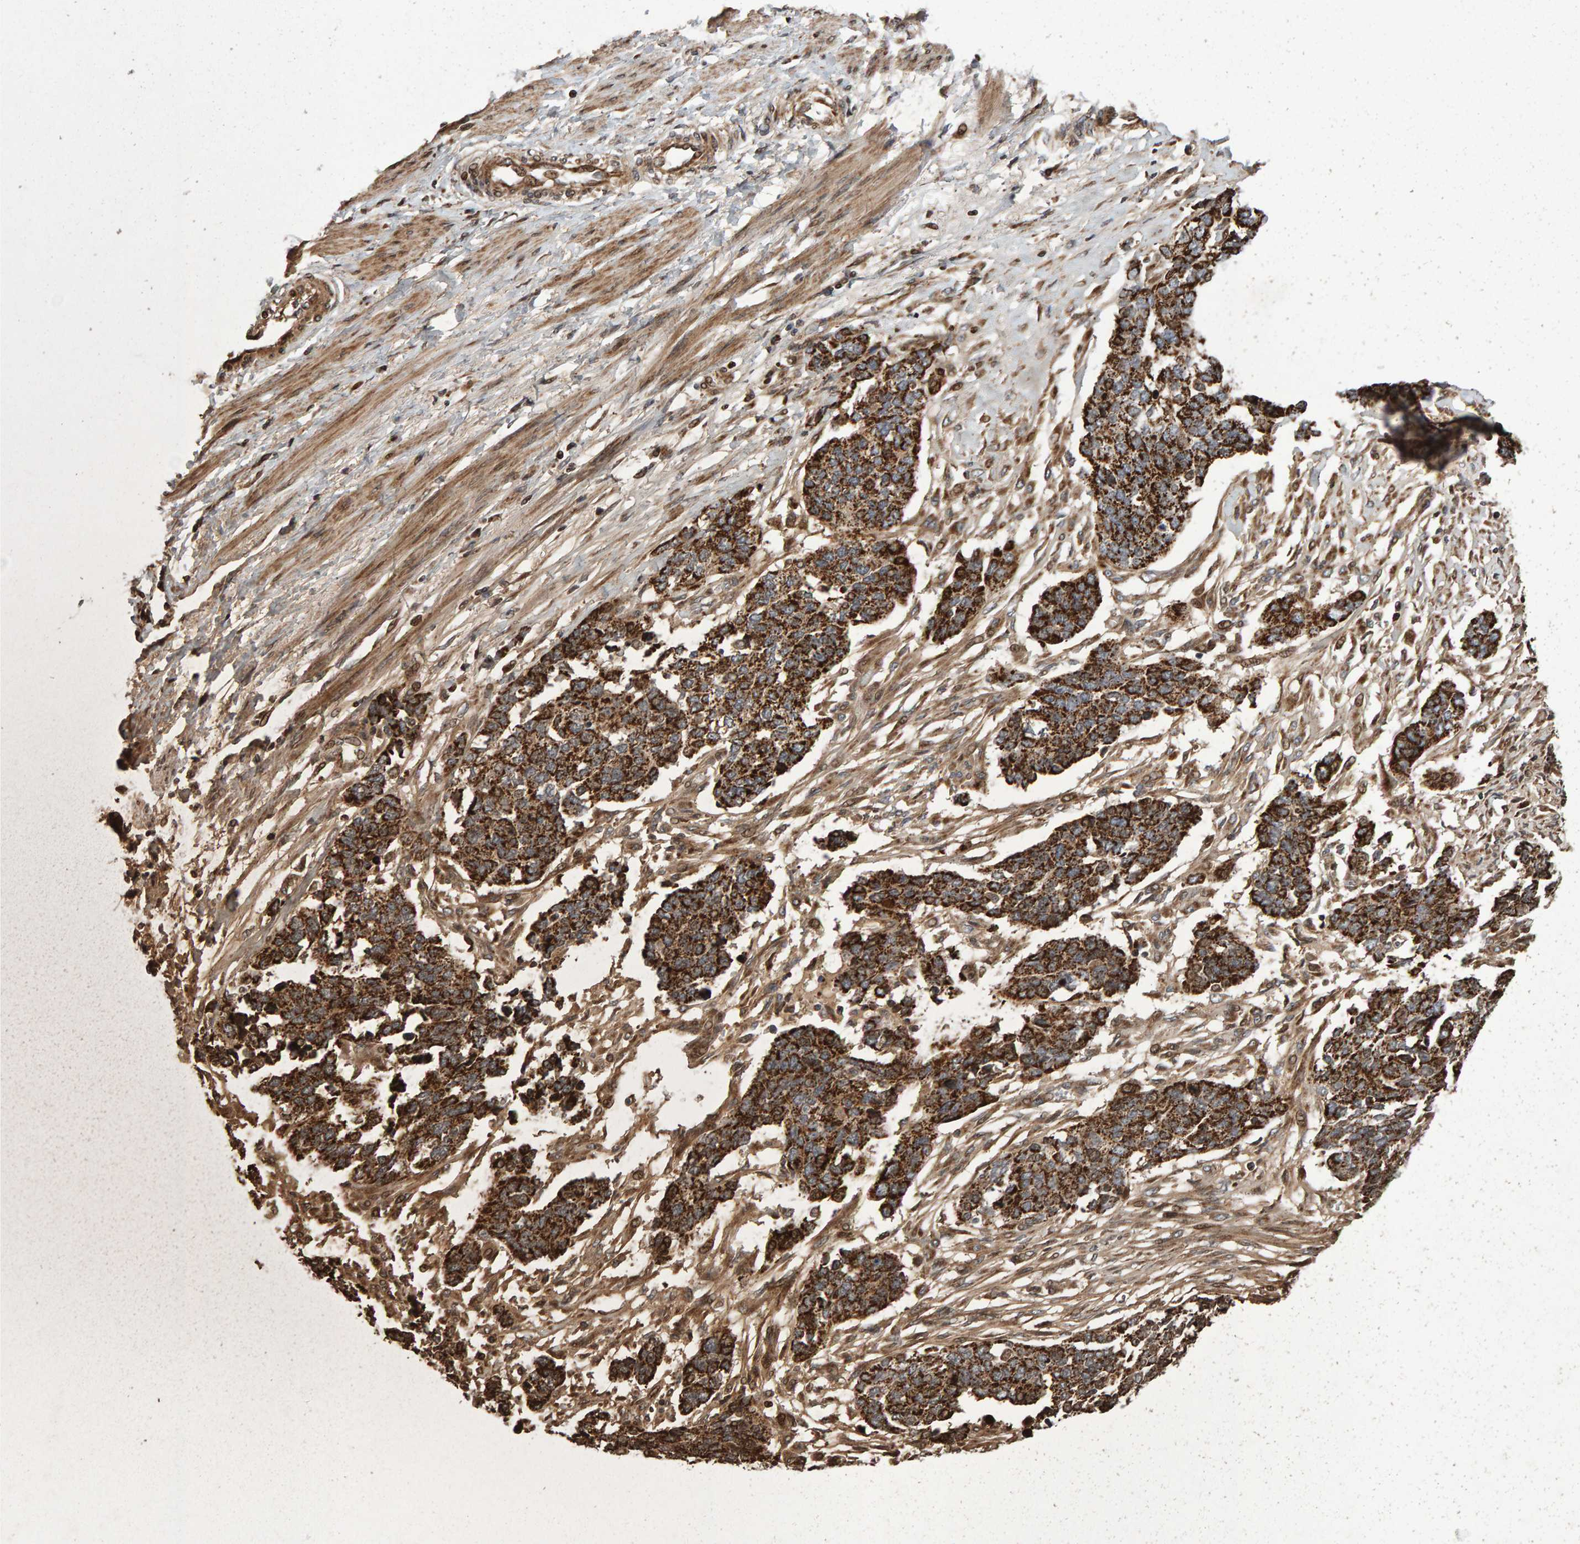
{"staining": {"intensity": "strong", "quantity": ">75%", "location": "cytoplasmic/membranous"}, "tissue": "ovarian cancer", "cell_type": "Tumor cells", "image_type": "cancer", "snomed": [{"axis": "morphology", "description": "Cystadenocarcinoma, serous, NOS"}, {"axis": "topography", "description": "Ovary"}], "caption": "Brown immunohistochemical staining in ovarian serous cystadenocarcinoma displays strong cytoplasmic/membranous staining in about >75% of tumor cells.", "gene": "PECR", "patient": {"sex": "female", "age": 44}}